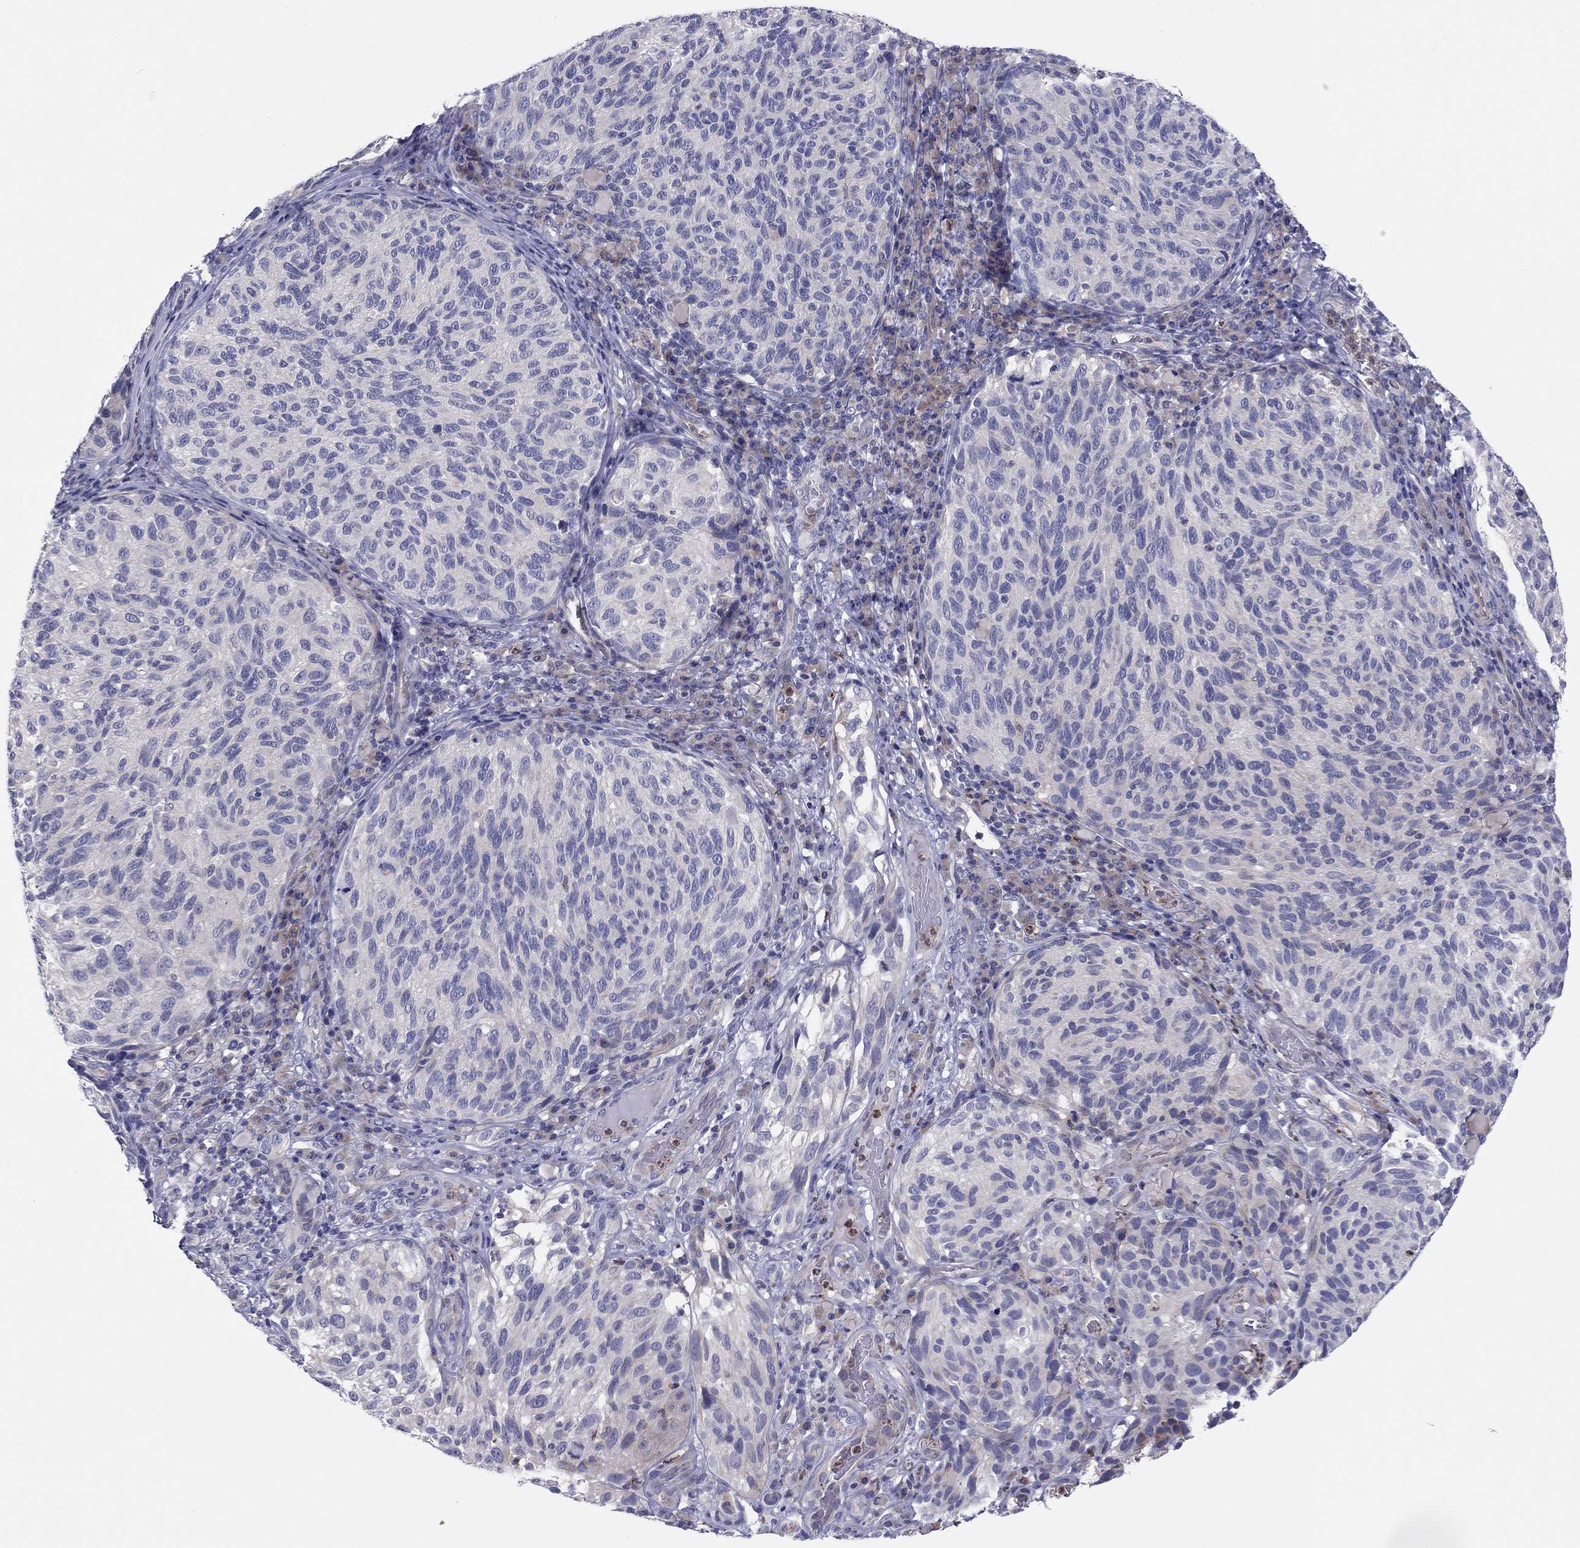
{"staining": {"intensity": "negative", "quantity": "none", "location": "none"}, "tissue": "melanoma", "cell_type": "Tumor cells", "image_type": "cancer", "snomed": [{"axis": "morphology", "description": "Malignant melanoma, NOS"}, {"axis": "topography", "description": "Skin"}], "caption": "DAB (3,3'-diaminobenzidine) immunohistochemical staining of human melanoma exhibits no significant staining in tumor cells.", "gene": "ABCG4", "patient": {"sex": "female", "age": 73}}